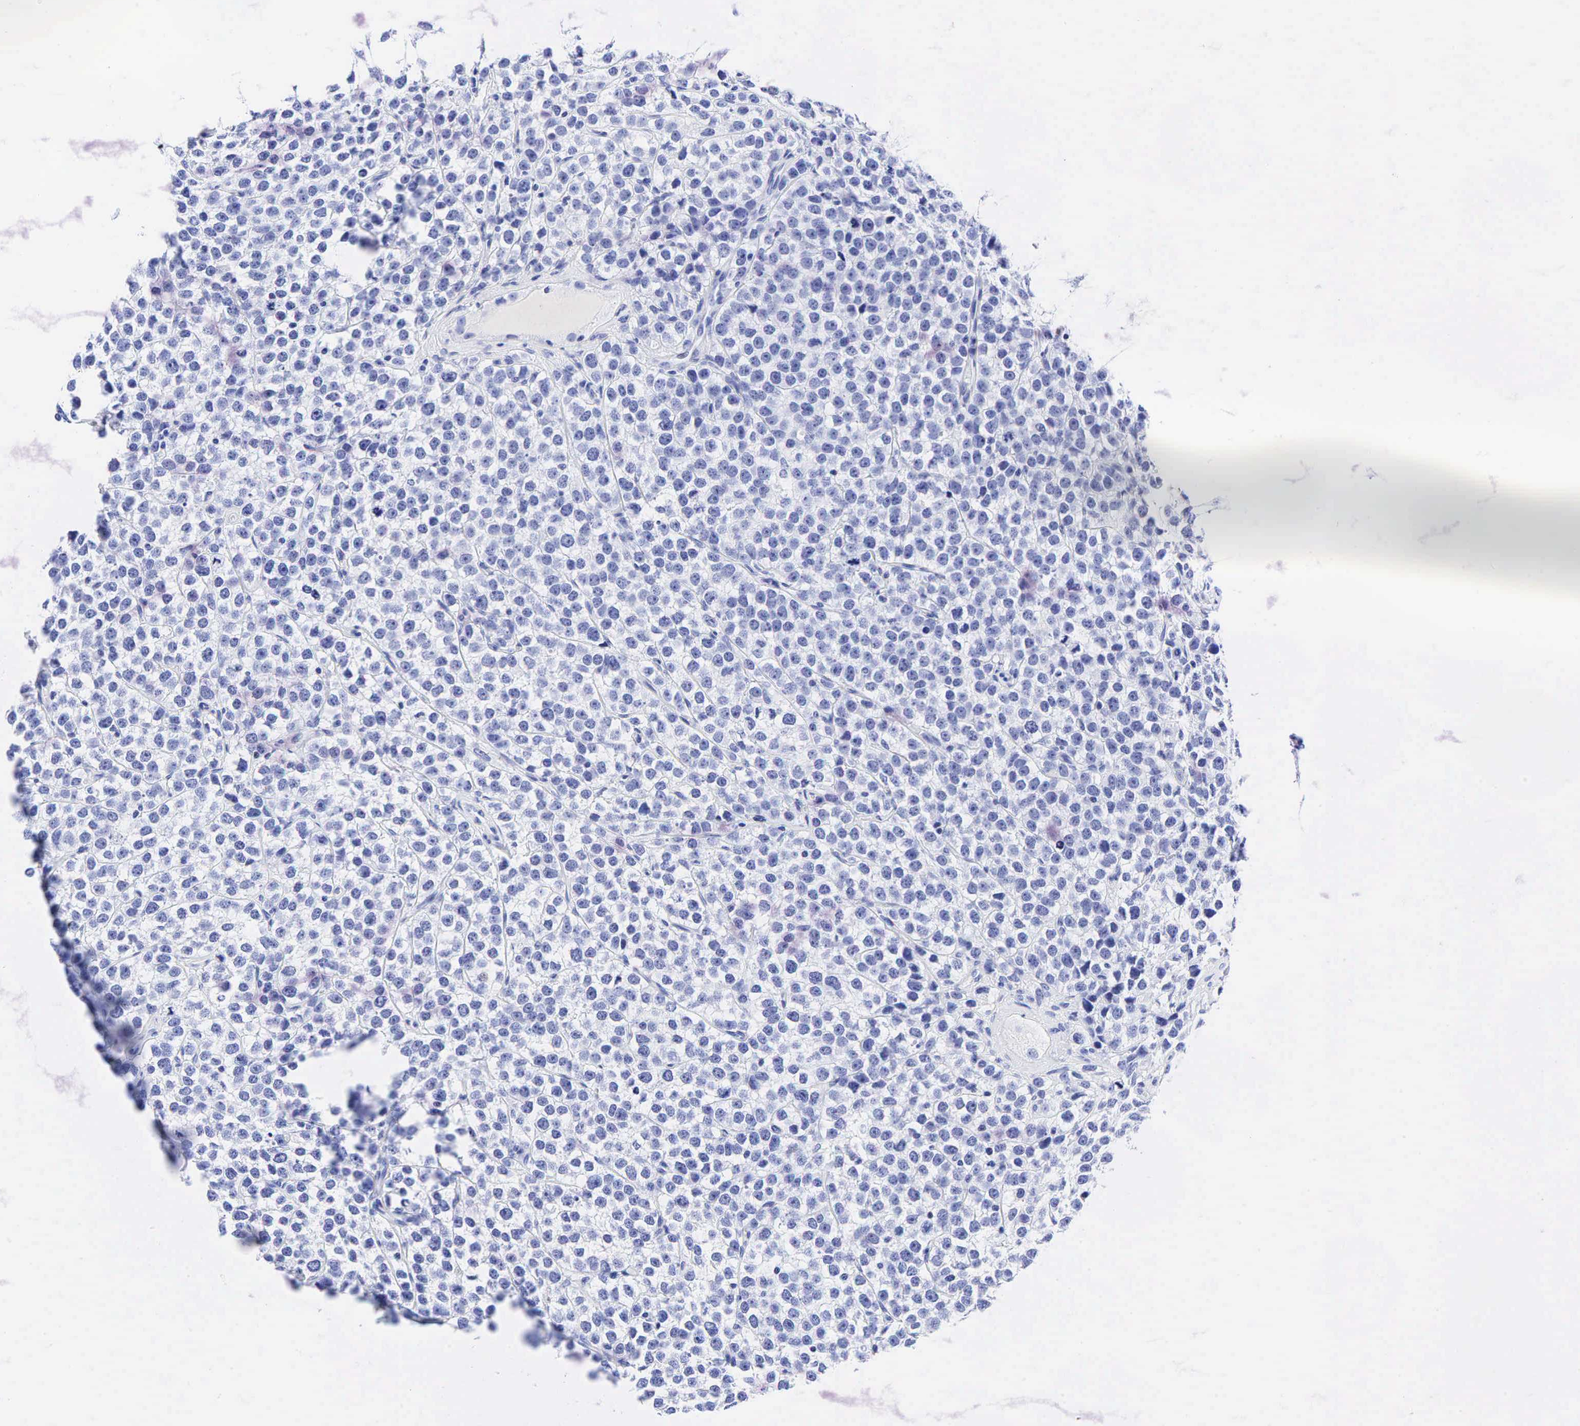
{"staining": {"intensity": "negative", "quantity": "none", "location": "none"}, "tissue": "testis cancer", "cell_type": "Tumor cells", "image_type": "cancer", "snomed": [{"axis": "morphology", "description": "Seminoma, NOS"}, {"axis": "topography", "description": "Testis"}], "caption": "Tumor cells show no significant protein staining in testis seminoma.", "gene": "FUT4", "patient": {"sex": "male", "age": 25}}